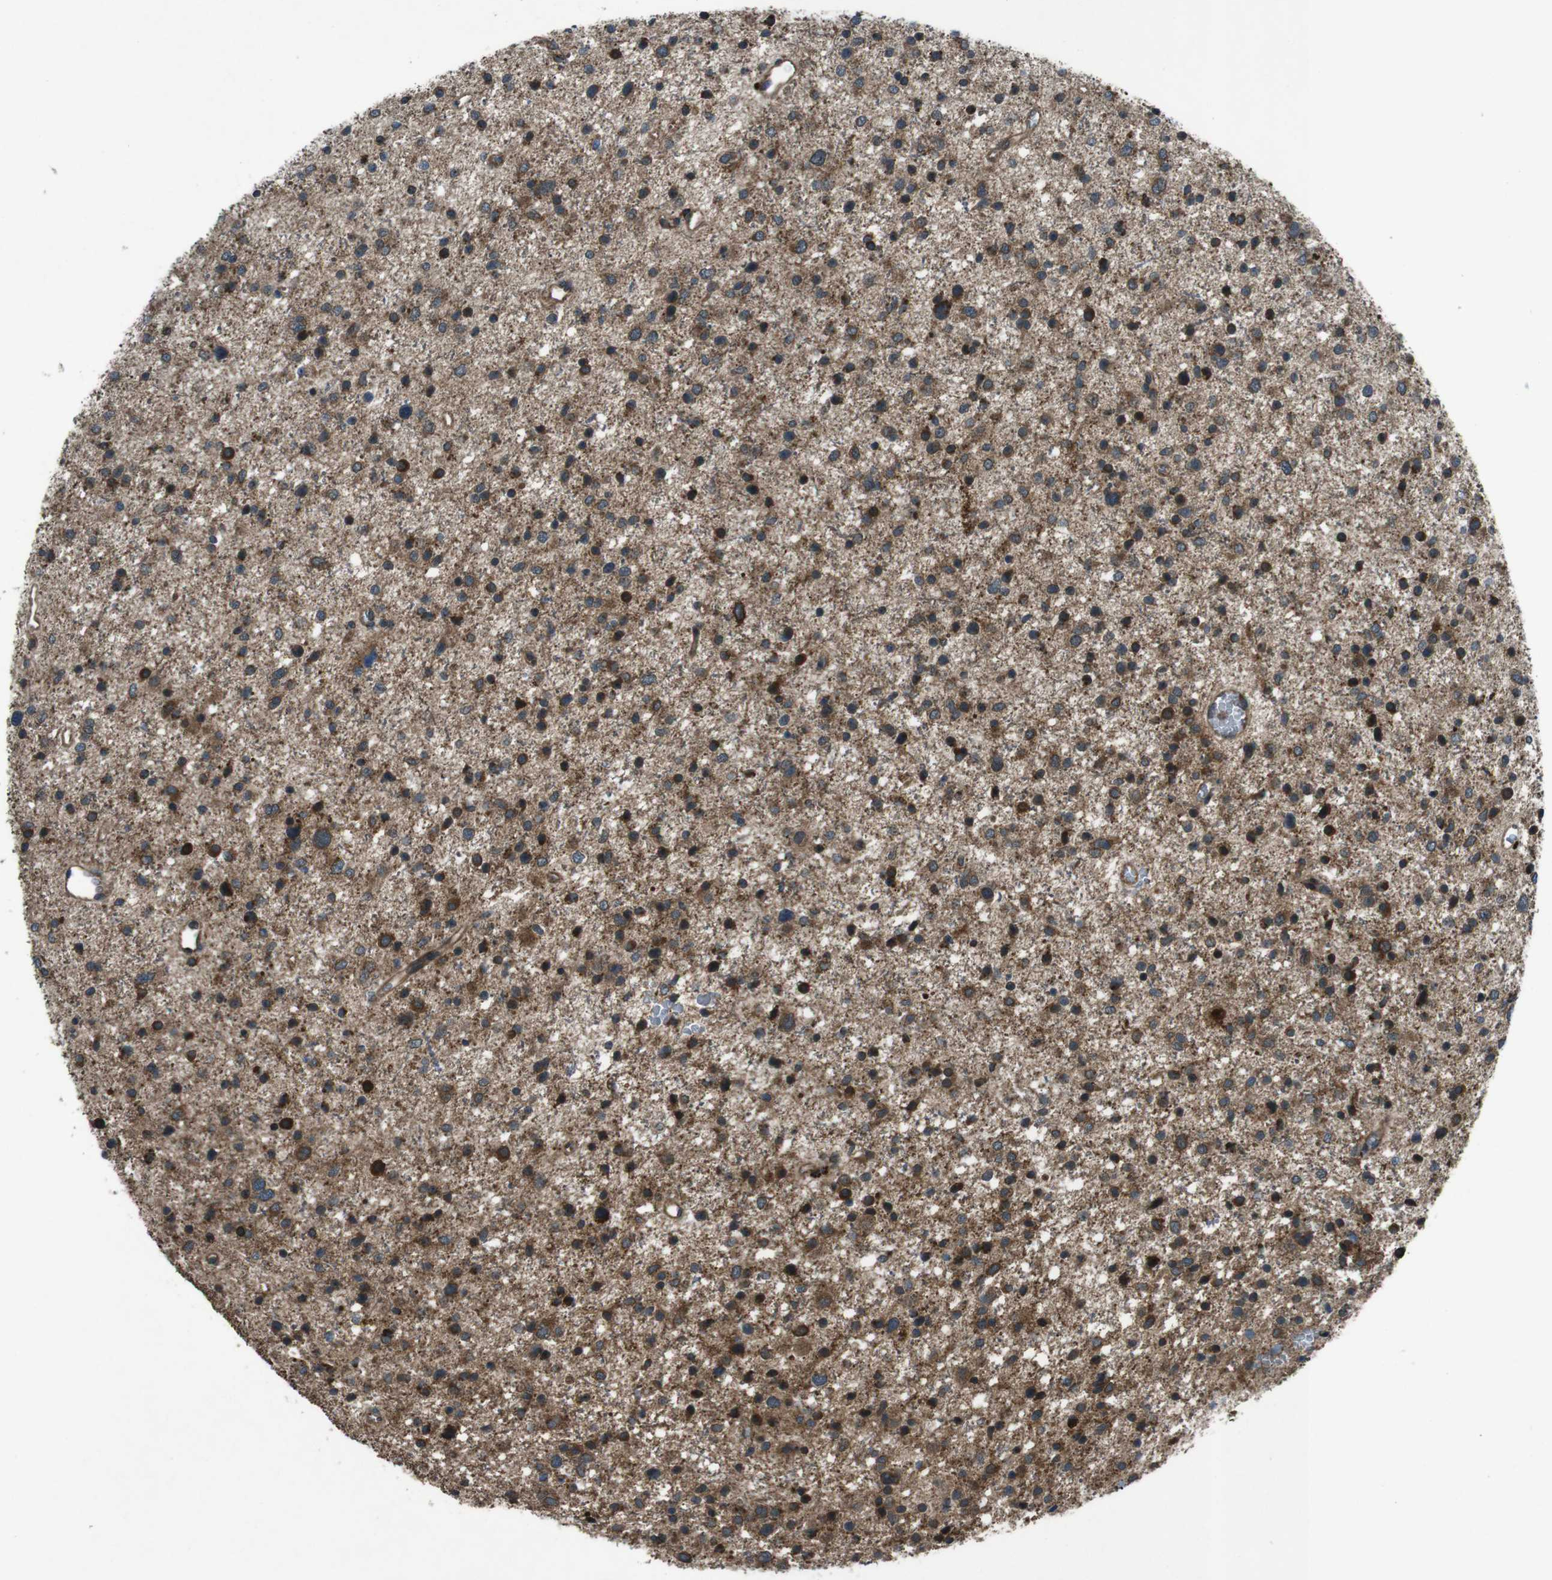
{"staining": {"intensity": "strong", "quantity": "25%-75%", "location": "cytoplasmic/membranous,nuclear"}, "tissue": "glioma", "cell_type": "Tumor cells", "image_type": "cancer", "snomed": [{"axis": "morphology", "description": "Glioma, malignant, Low grade"}, {"axis": "topography", "description": "Brain"}], "caption": "Immunohistochemistry (IHC) of glioma exhibits high levels of strong cytoplasmic/membranous and nuclear expression in about 25%-75% of tumor cells.", "gene": "SLC27A4", "patient": {"sex": "female", "age": 37}}